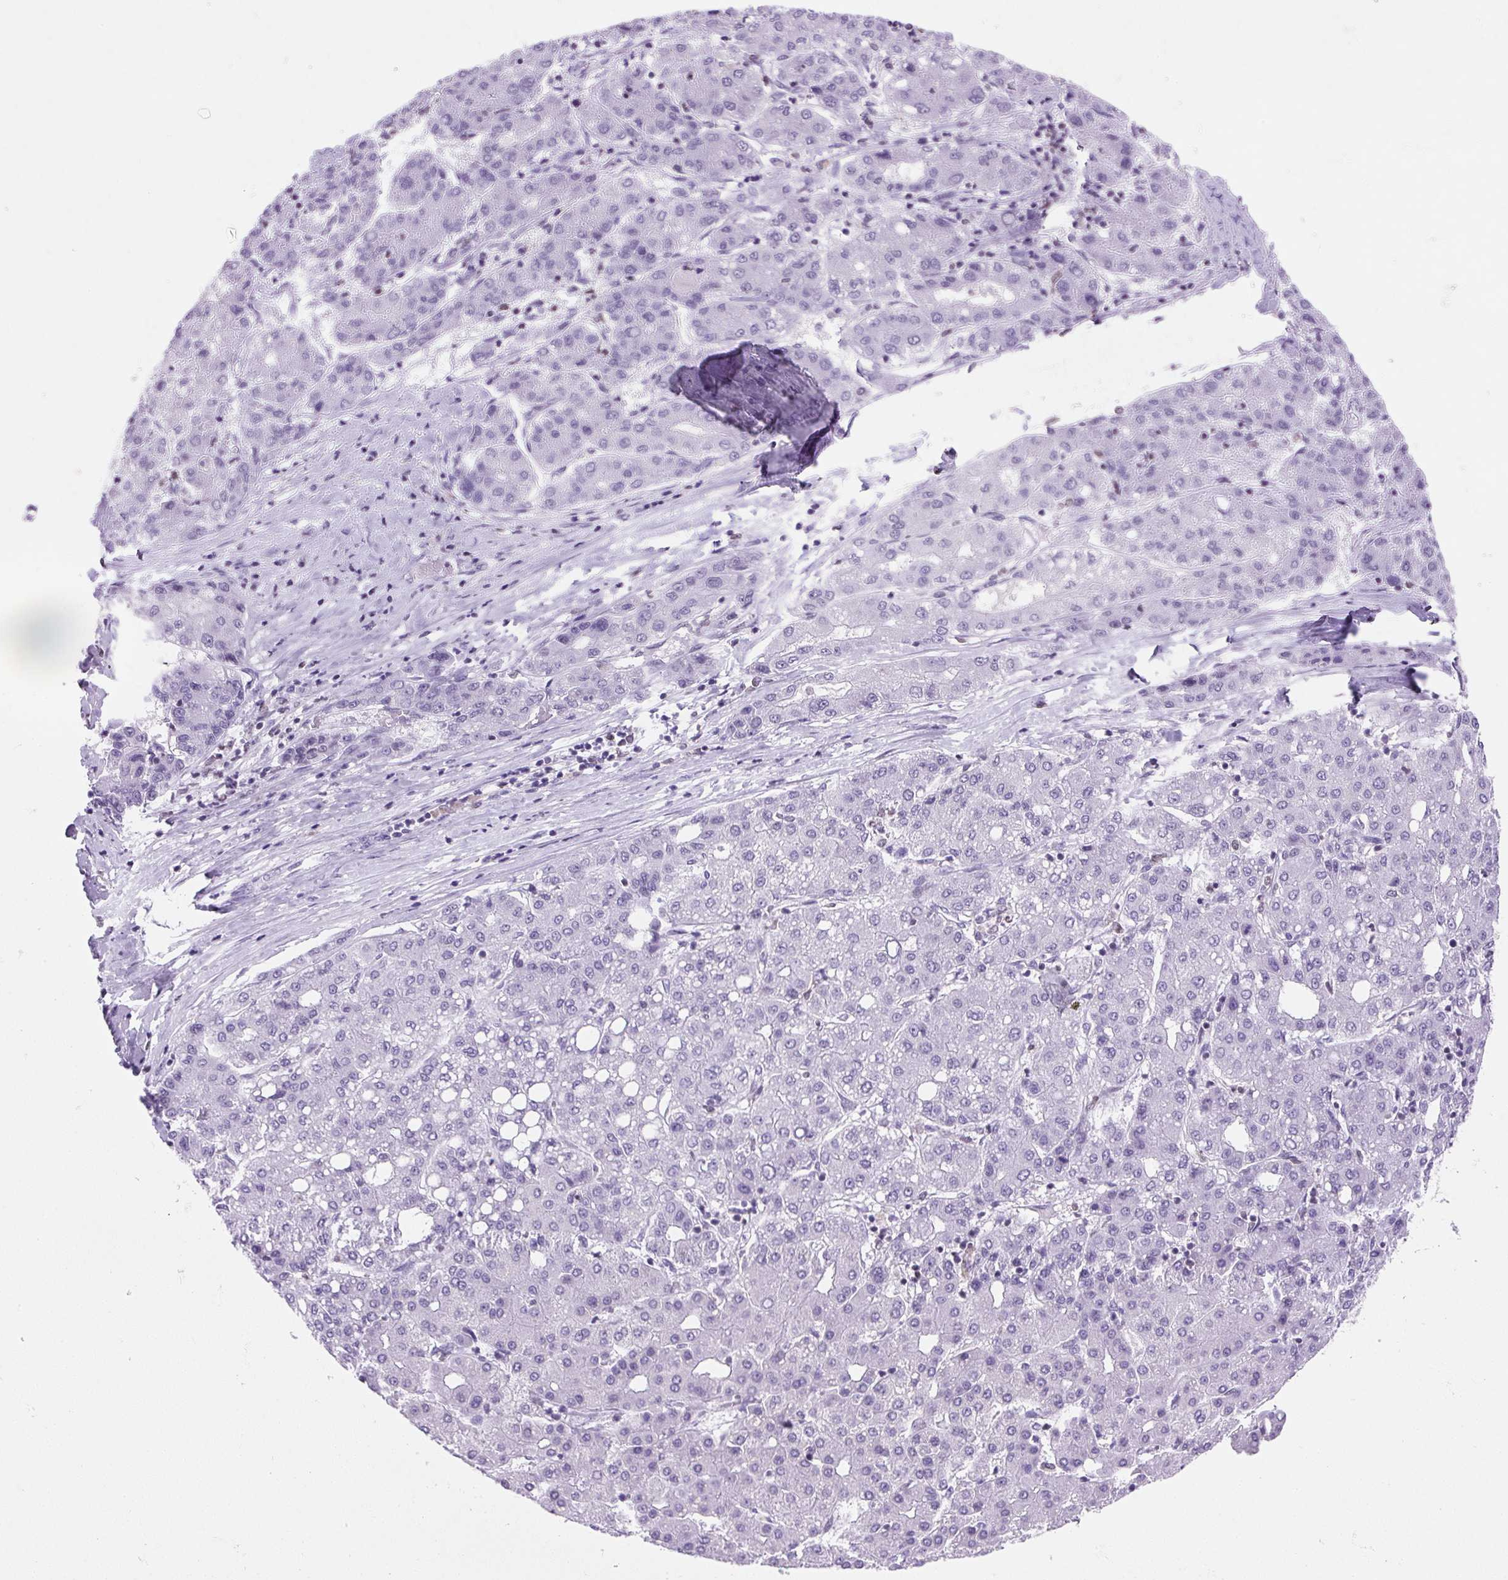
{"staining": {"intensity": "negative", "quantity": "none", "location": "none"}, "tissue": "liver cancer", "cell_type": "Tumor cells", "image_type": "cancer", "snomed": [{"axis": "morphology", "description": "Carcinoma, Hepatocellular, NOS"}, {"axis": "topography", "description": "Liver"}], "caption": "Immunohistochemistry photomicrograph of liver hepatocellular carcinoma stained for a protein (brown), which shows no staining in tumor cells. (DAB IHC, high magnification).", "gene": "VPREB1", "patient": {"sex": "male", "age": 65}}